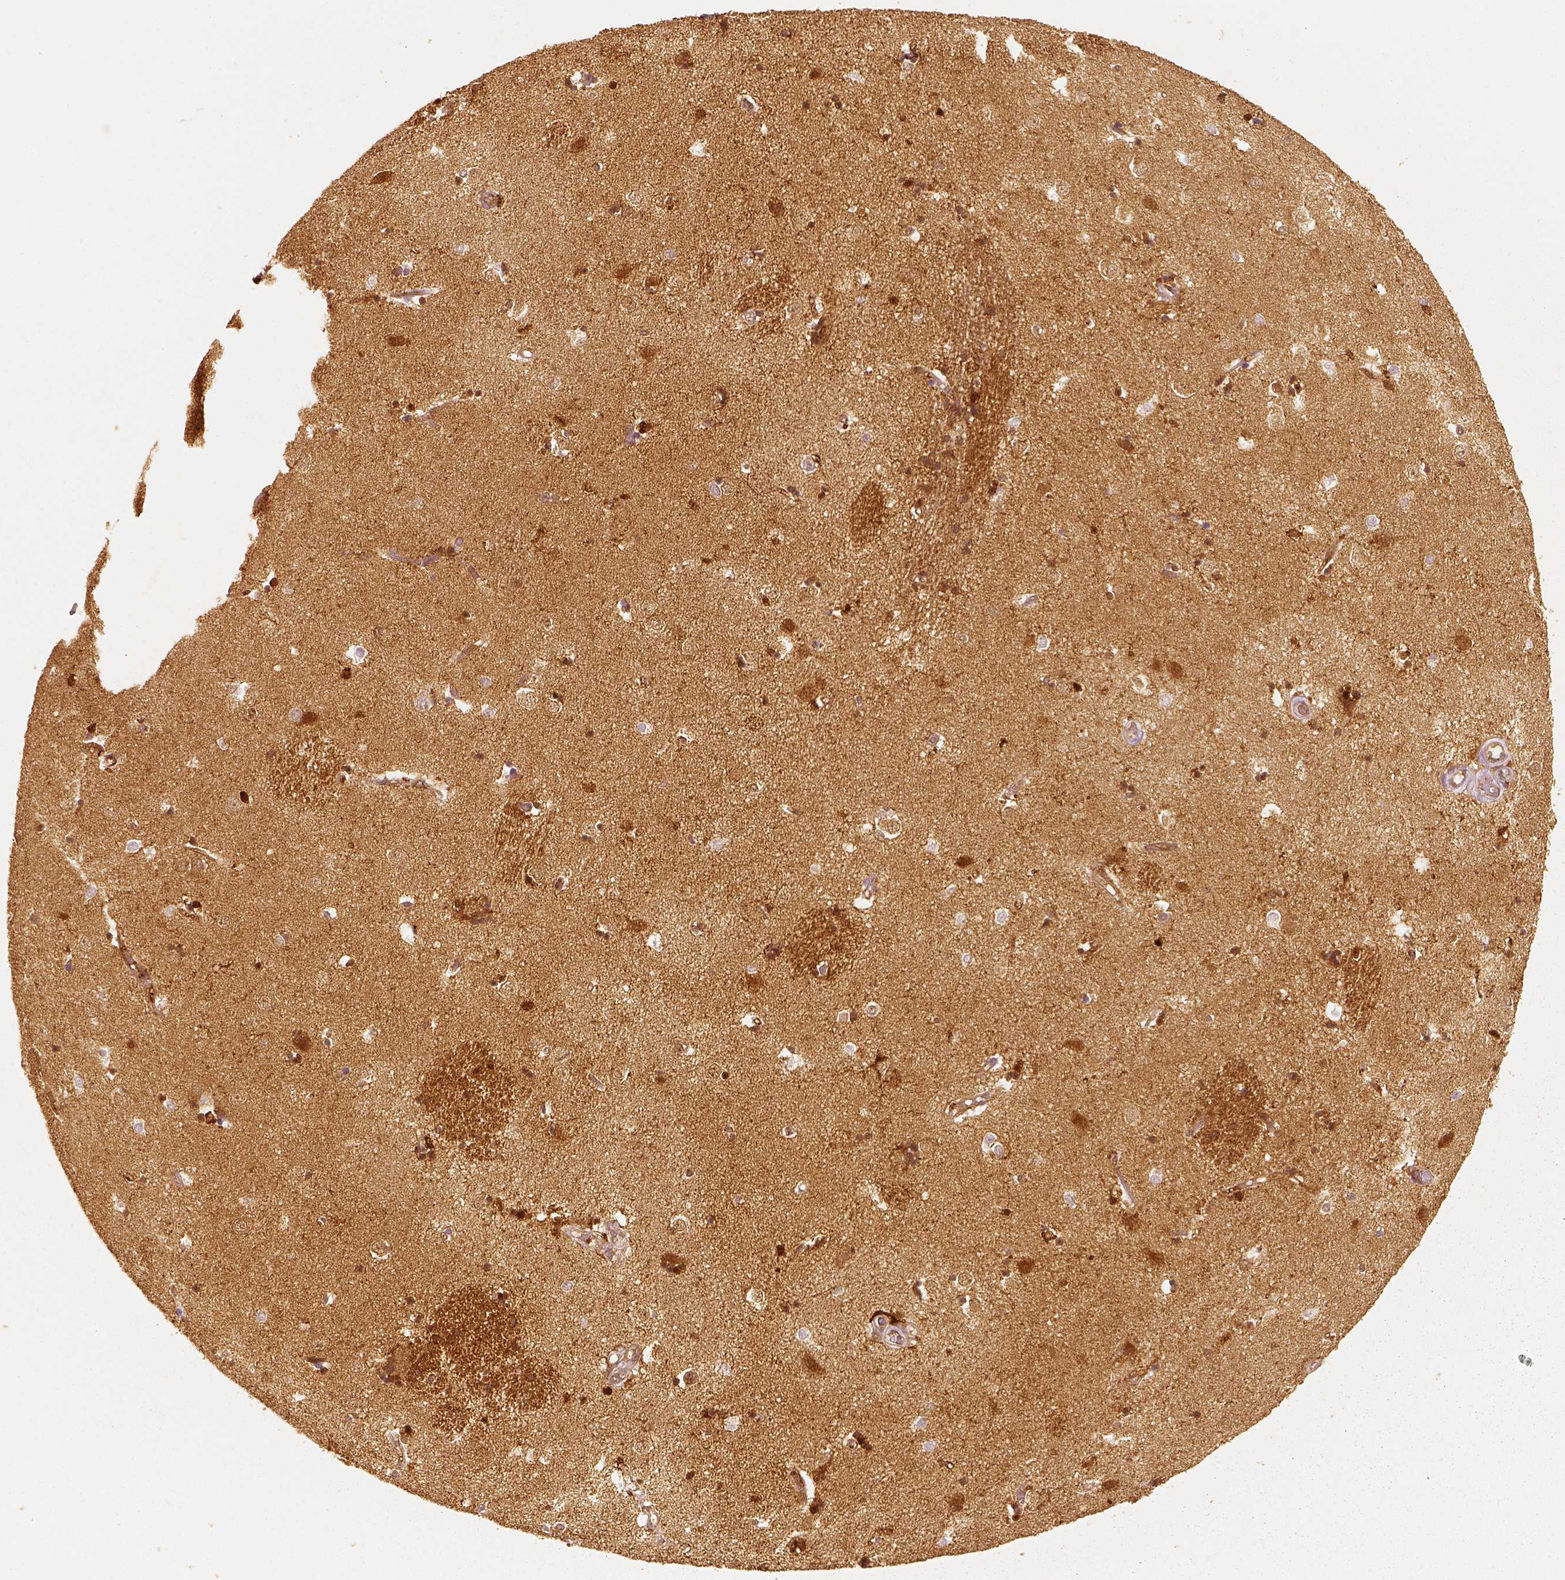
{"staining": {"intensity": "strong", "quantity": "25%-75%", "location": "cytoplasmic/membranous,nuclear"}, "tissue": "caudate", "cell_type": "Glial cells", "image_type": "normal", "snomed": [{"axis": "morphology", "description": "Normal tissue, NOS"}, {"axis": "topography", "description": "Lateral ventricle wall"}], "caption": "Immunohistochemistry photomicrograph of normal caudate: human caudate stained using immunohistochemistry (IHC) demonstrates high levels of strong protein expression localized specifically in the cytoplasmic/membranous,nuclear of glial cells, appearing as a cytoplasmic/membranous,nuclear brown color.", "gene": "FSCN1", "patient": {"sex": "male", "age": 54}}